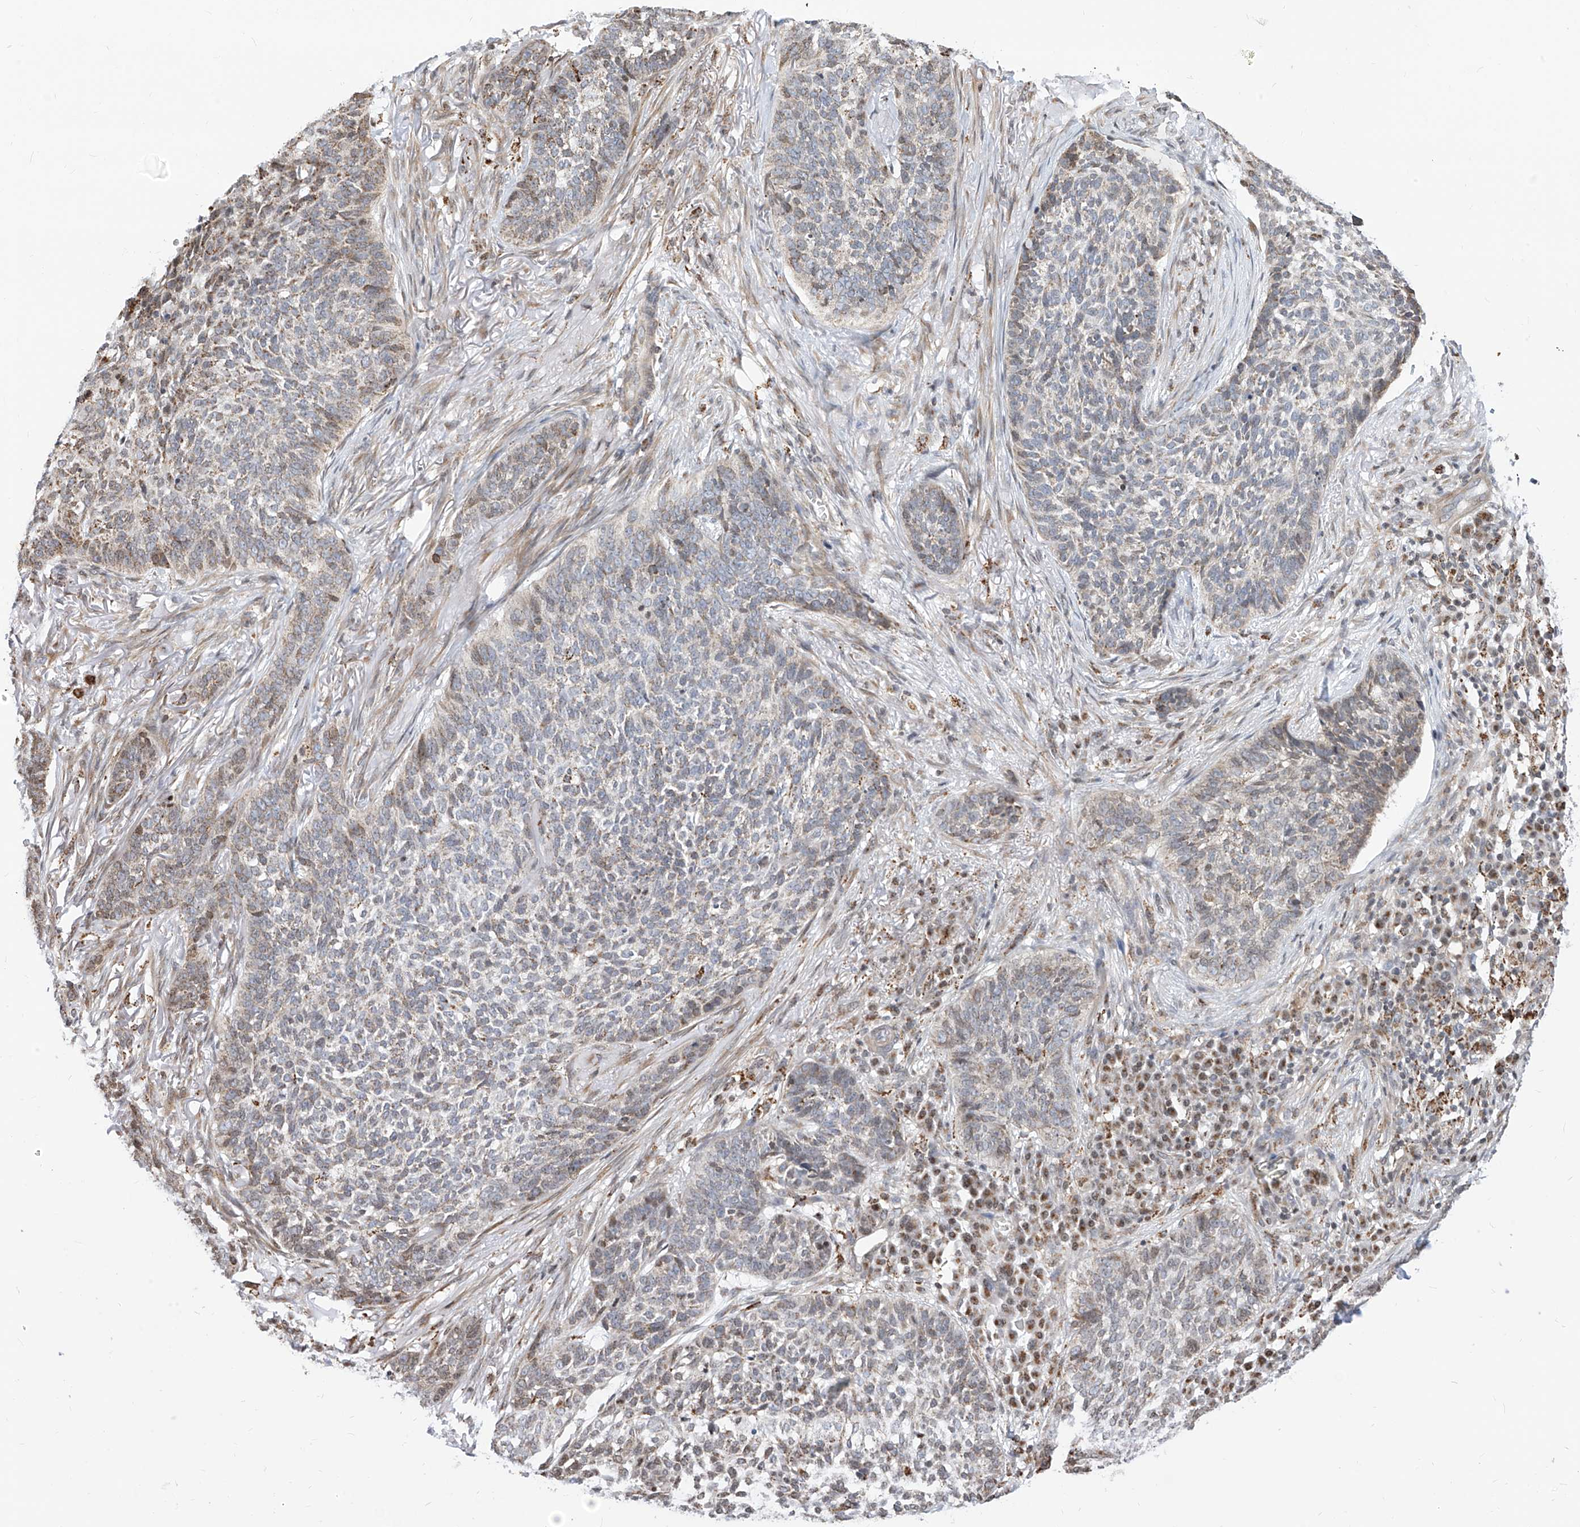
{"staining": {"intensity": "weak", "quantity": ">75%", "location": "cytoplasmic/membranous"}, "tissue": "skin cancer", "cell_type": "Tumor cells", "image_type": "cancer", "snomed": [{"axis": "morphology", "description": "Basal cell carcinoma"}, {"axis": "topography", "description": "Skin"}], "caption": "Skin basal cell carcinoma stained with a brown dye shows weak cytoplasmic/membranous positive expression in approximately >75% of tumor cells.", "gene": "TTLL8", "patient": {"sex": "male", "age": 85}}